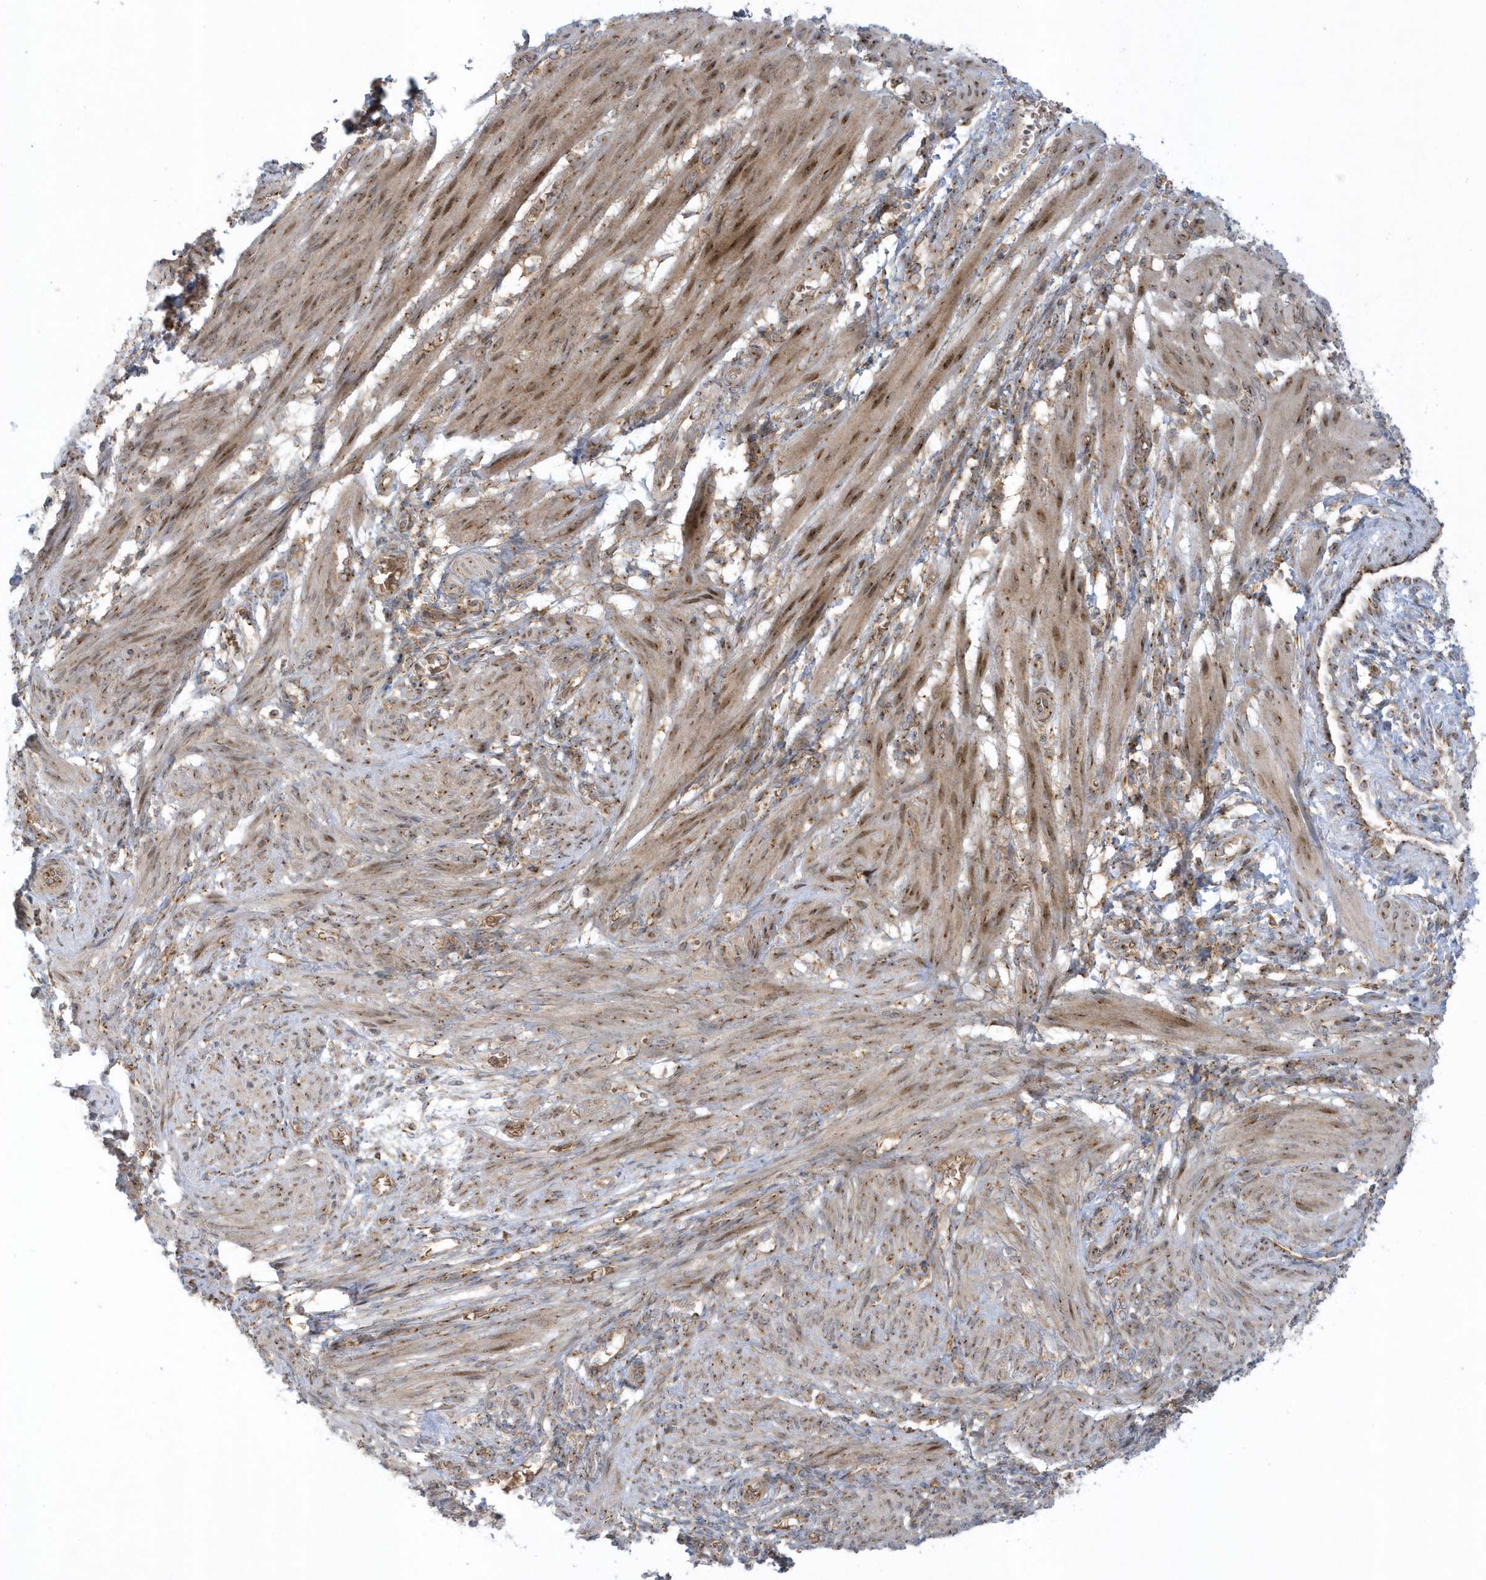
{"staining": {"intensity": "moderate", "quantity": ">75%", "location": "cytoplasmic/membranous,nuclear"}, "tissue": "smooth muscle", "cell_type": "Smooth muscle cells", "image_type": "normal", "snomed": [{"axis": "morphology", "description": "Normal tissue, NOS"}, {"axis": "topography", "description": "Smooth muscle"}], "caption": "Protein staining by IHC shows moderate cytoplasmic/membranous,nuclear staining in approximately >75% of smooth muscle cells in benign smooth muscle.", "gene": "RPP40", "patient": {"sex": "female", "age": 39}}